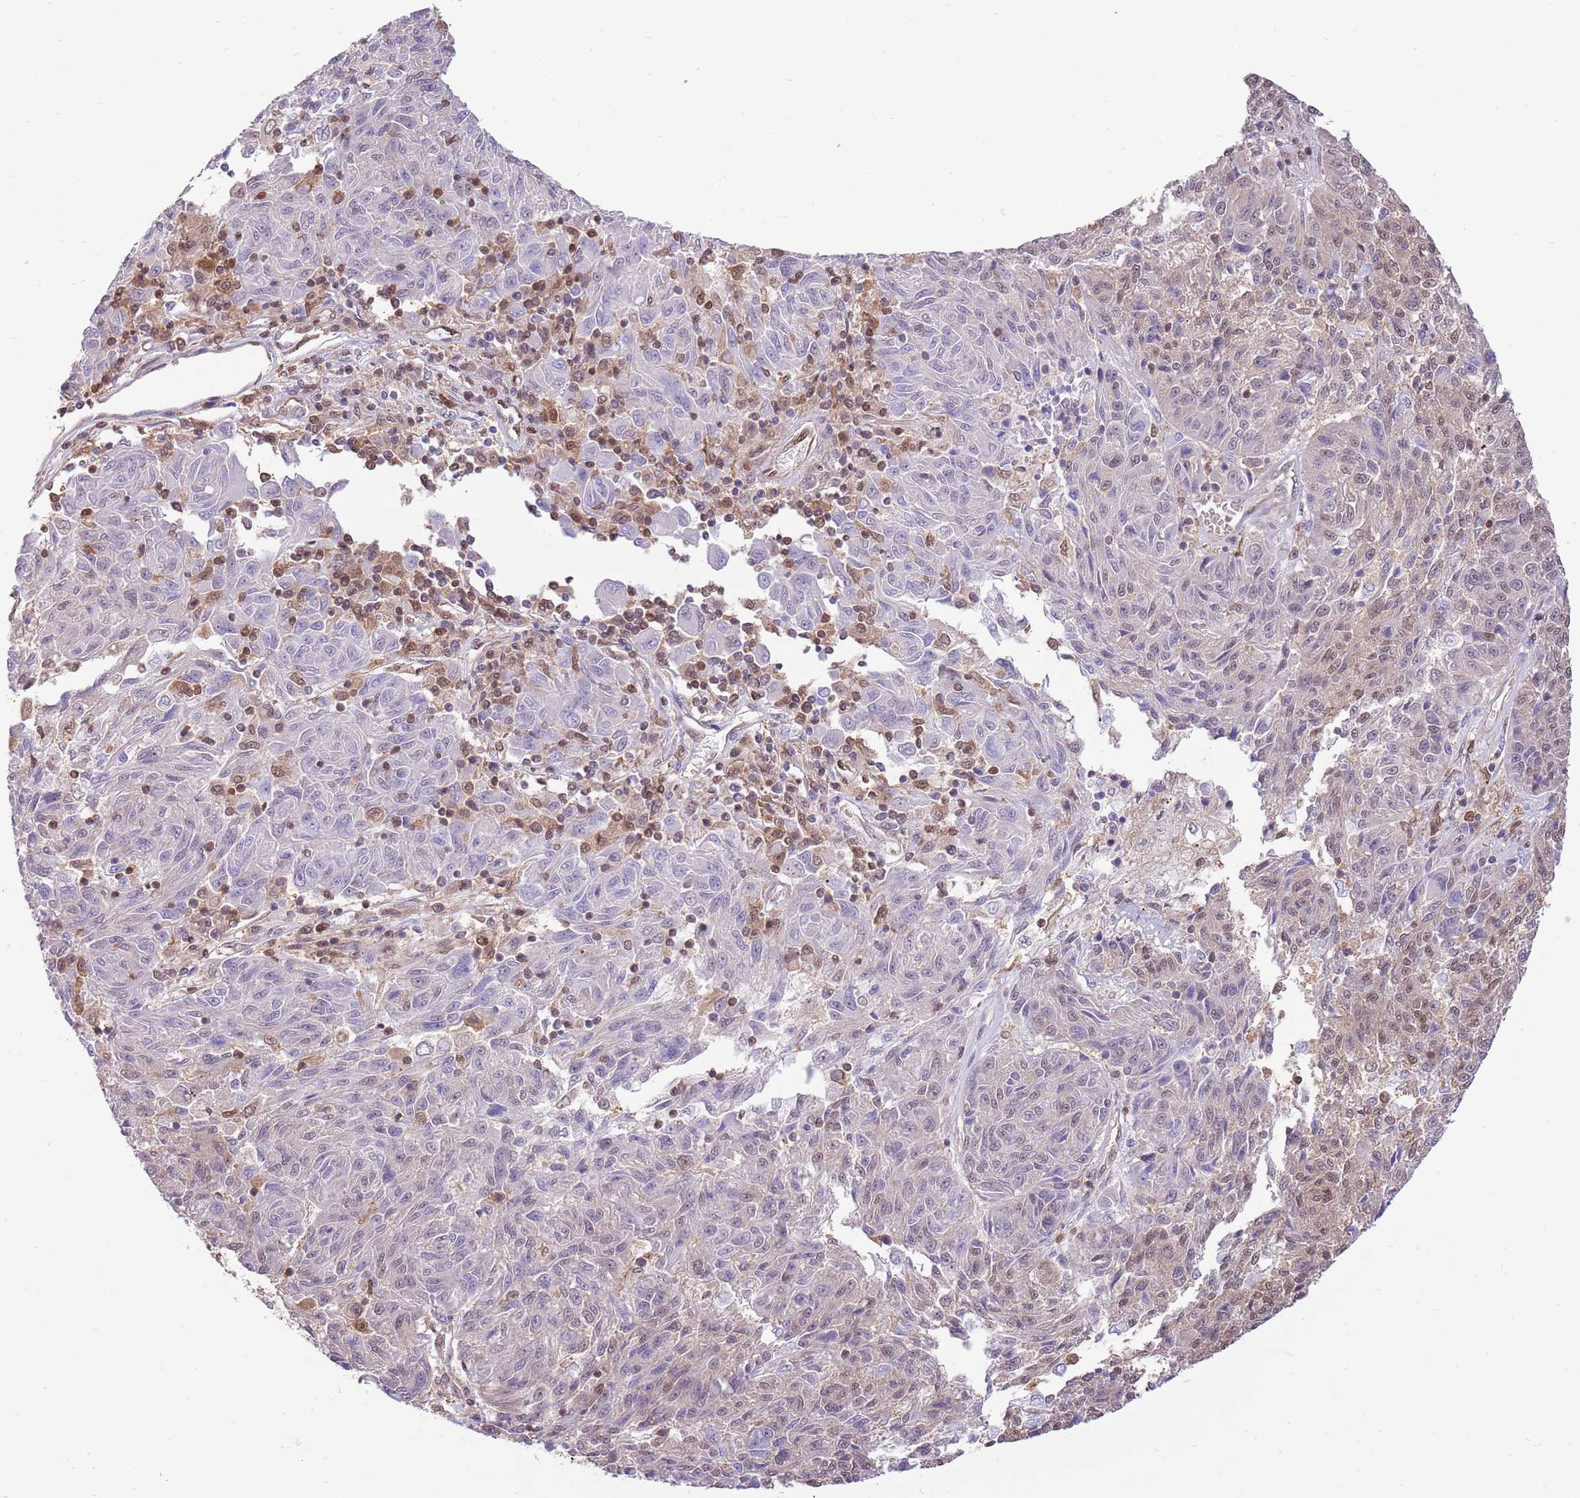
{"staining": {"intensity": "weak", "quantity": "25%-75%", "location": "nuclear"}, "tissue": "melanoma", "cell_type": "Tumor cells", "image_type": "cancer", "snomed": [{"axis": "morphology", "description": "Malignant melanoma, NOS"}, {"axis": "topography", "description": "Skin"}], "caption": "High-power microscopy captured an IHC photomicrograph of melanoma, revealing weak nuclear positivity in approximately 25%-75% of tumor cells.", "gene": "NSFL1C", "patient": {"sex": "male", "age": 53}}